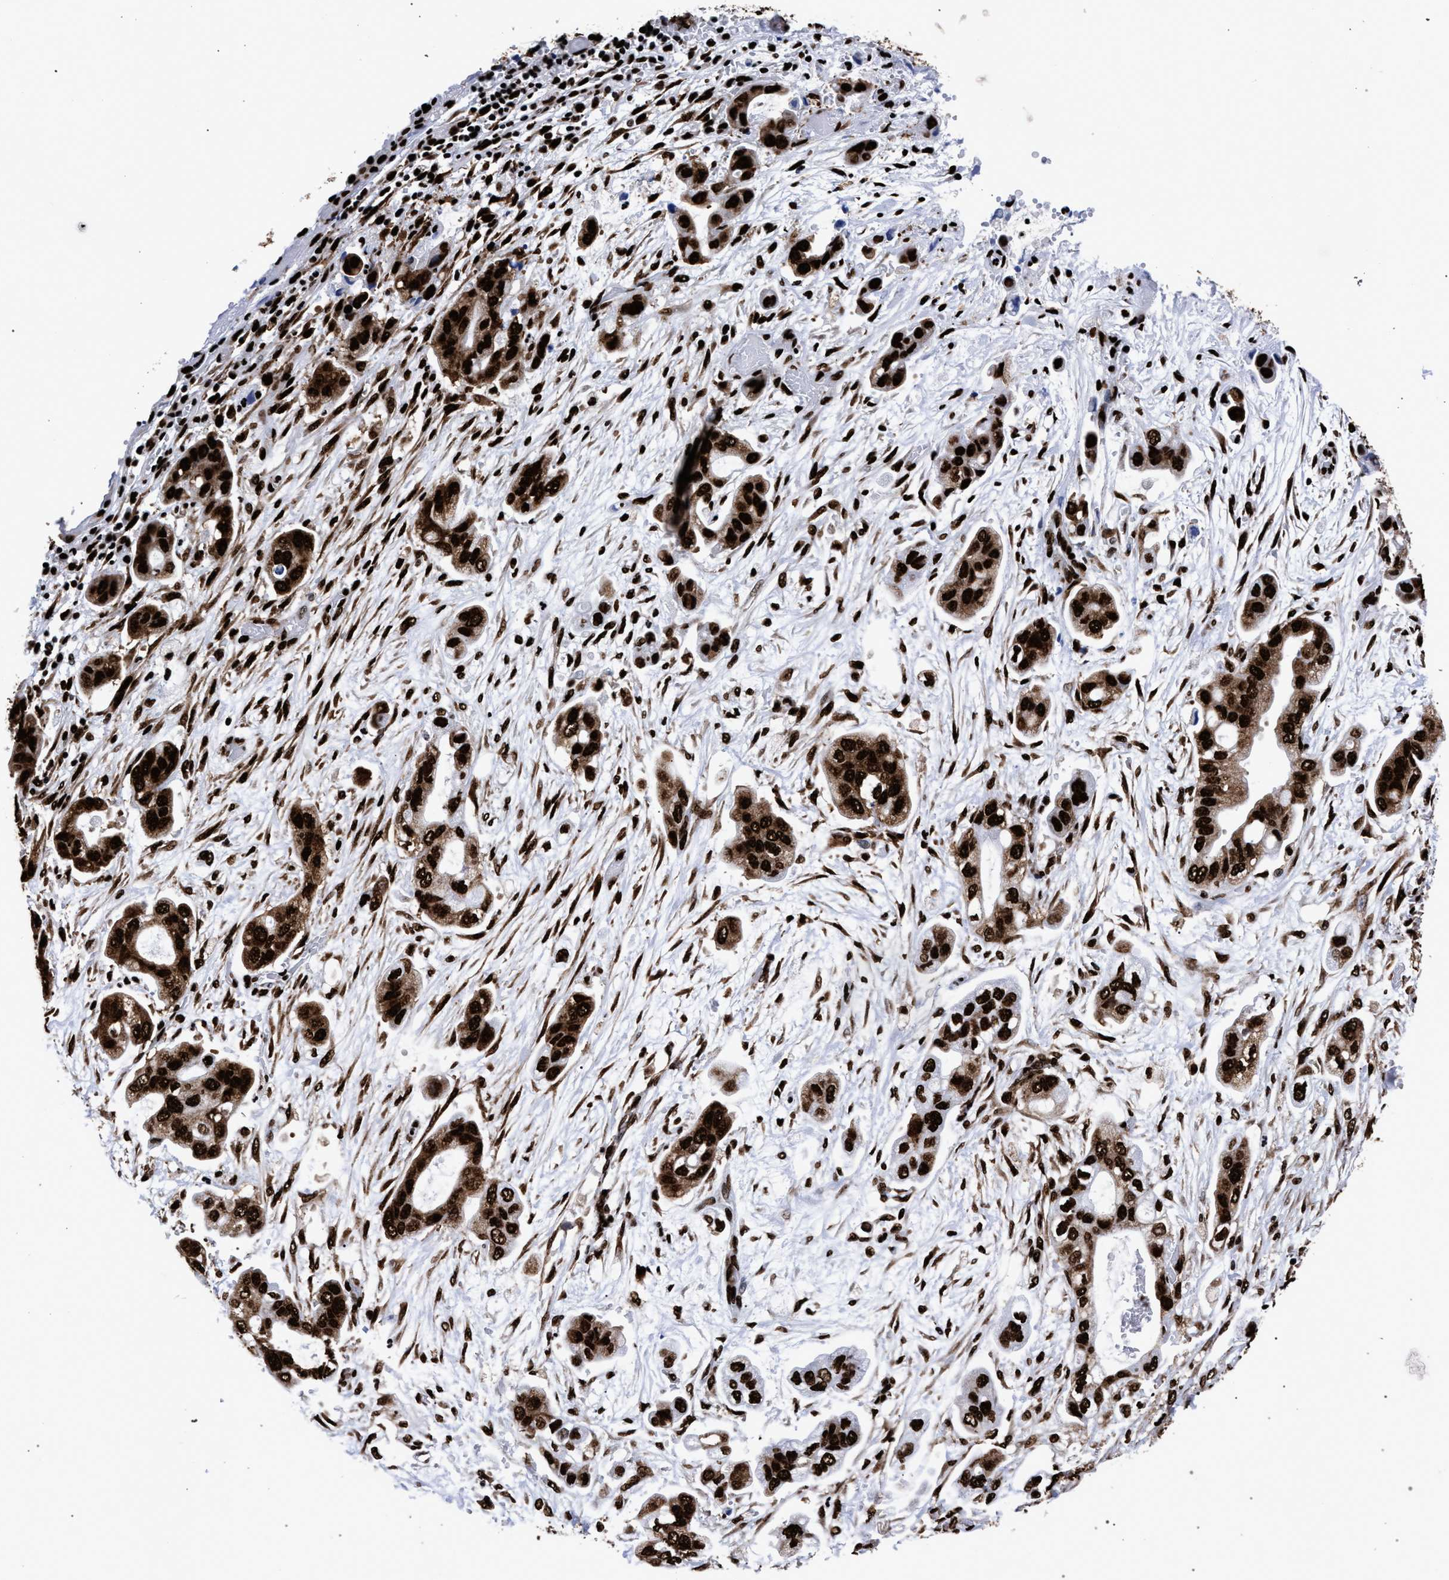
{"staining": {"intensity": "strong", "quantity": ">75%", "location": "cytoplasmic/membranous,nuclear"}, "tissue": "stomach cancer", "cell_type": "Tumor cells", "image_type": "cancer", "snomed": [{"axis": "morphology", "description": "Adenocarcinoma, NOS"}, {"axis": "topography", "description": "Stomach"}], "caption": "Stomach cancer stained for a protein (brown) demonstrates strong cytoplasmic/membranous and nuclear positive staining in approximately >75% of tumor cells.", "gene": "HNRNPA1", "patient": {"sex": "male", "age": 62}}